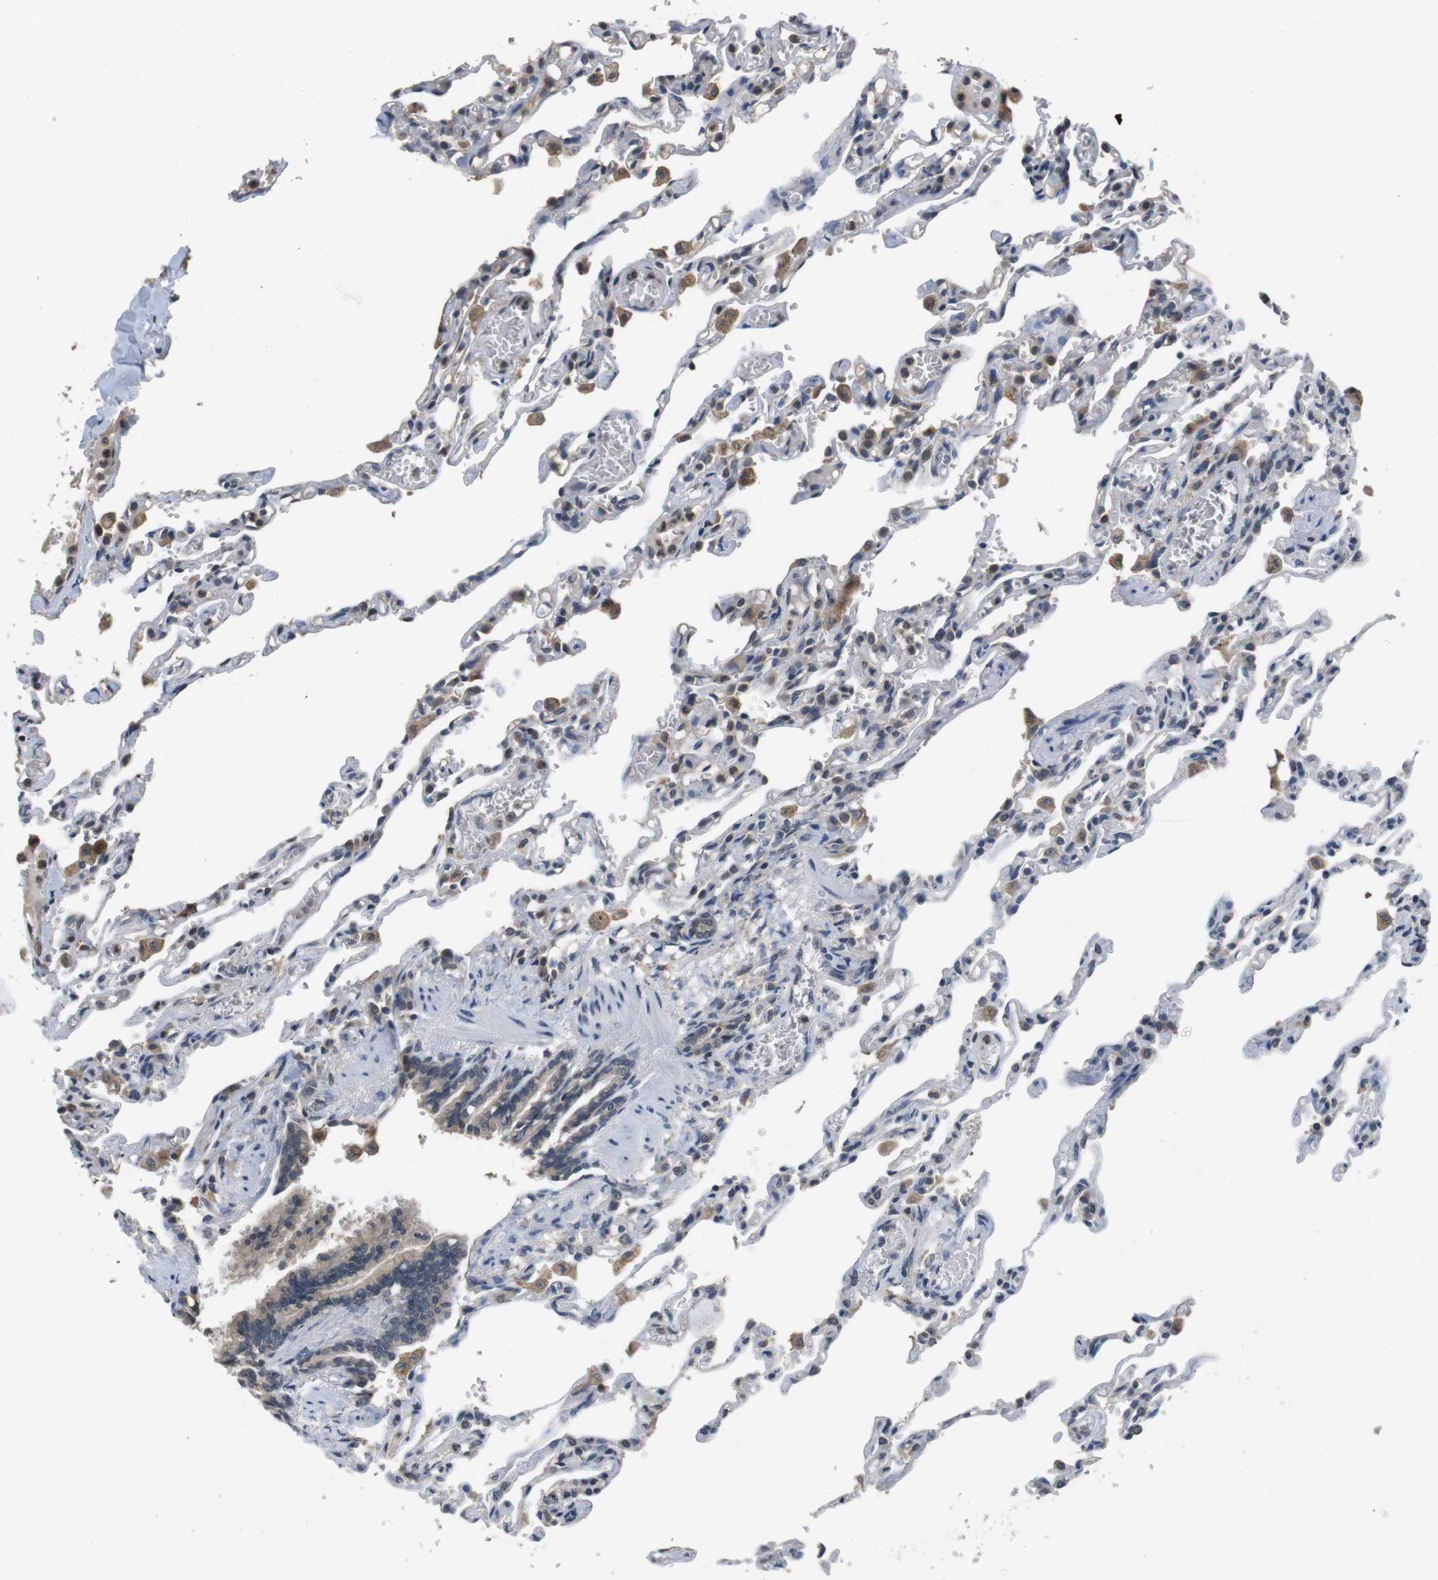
{"staining": {"intensity": "weak", "quantity": "<25%", "location": "cytoplasmic/membranous"}, "tissue": "lung", "cell_type": "Alveolar cells", "image_type": "normal", "snomed": [{"axis": "morphology", "description": "Normal tissue, NOS"}, {"axis": "topography", "description": "Lung"}], "caption": "The histopathology image reveals no significant expression in alveolar cells of lung.", "gene": "FADD", "patient": {"sex": "male", "age": 21}}